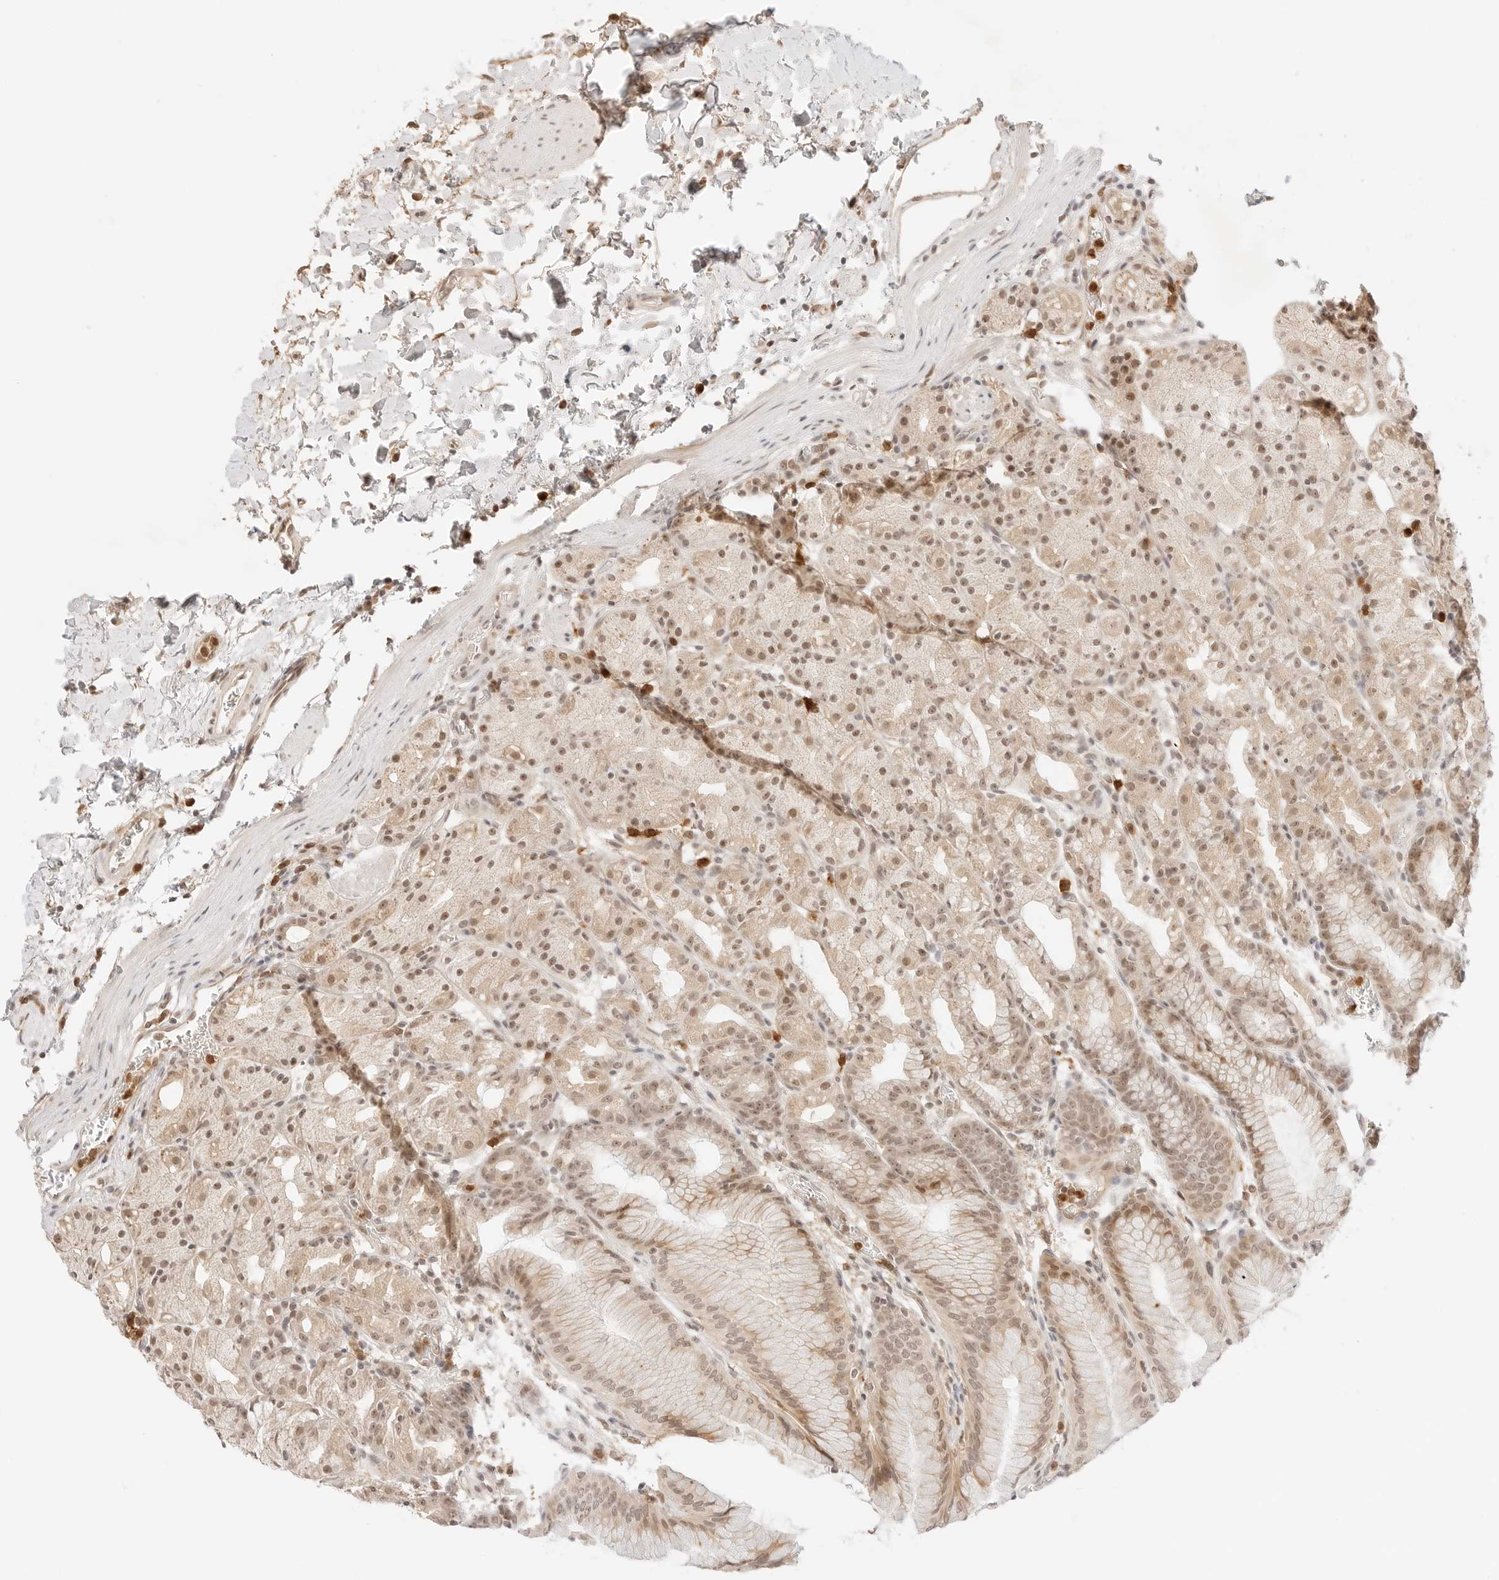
{"staining": {"intensity": "moderate", "quantity": ">75%", "location": "nuclear"}, "tissue": "stomach", "cell_type": "Glandular cells", "image_type": "normal", "snomed": [{"axis": "morphology", "description": "Normal tissue, NOS"}, {"axis": "topography", "description": "Stomach, upper"}], "caption": "Moderate nuclear positivity for a protein is appreciated in about >75% of glandular cells of benign stomach using immunohistochemistry.", "gene": "RPS6KL1", "patient": {"sex": "male", "age": 48}}